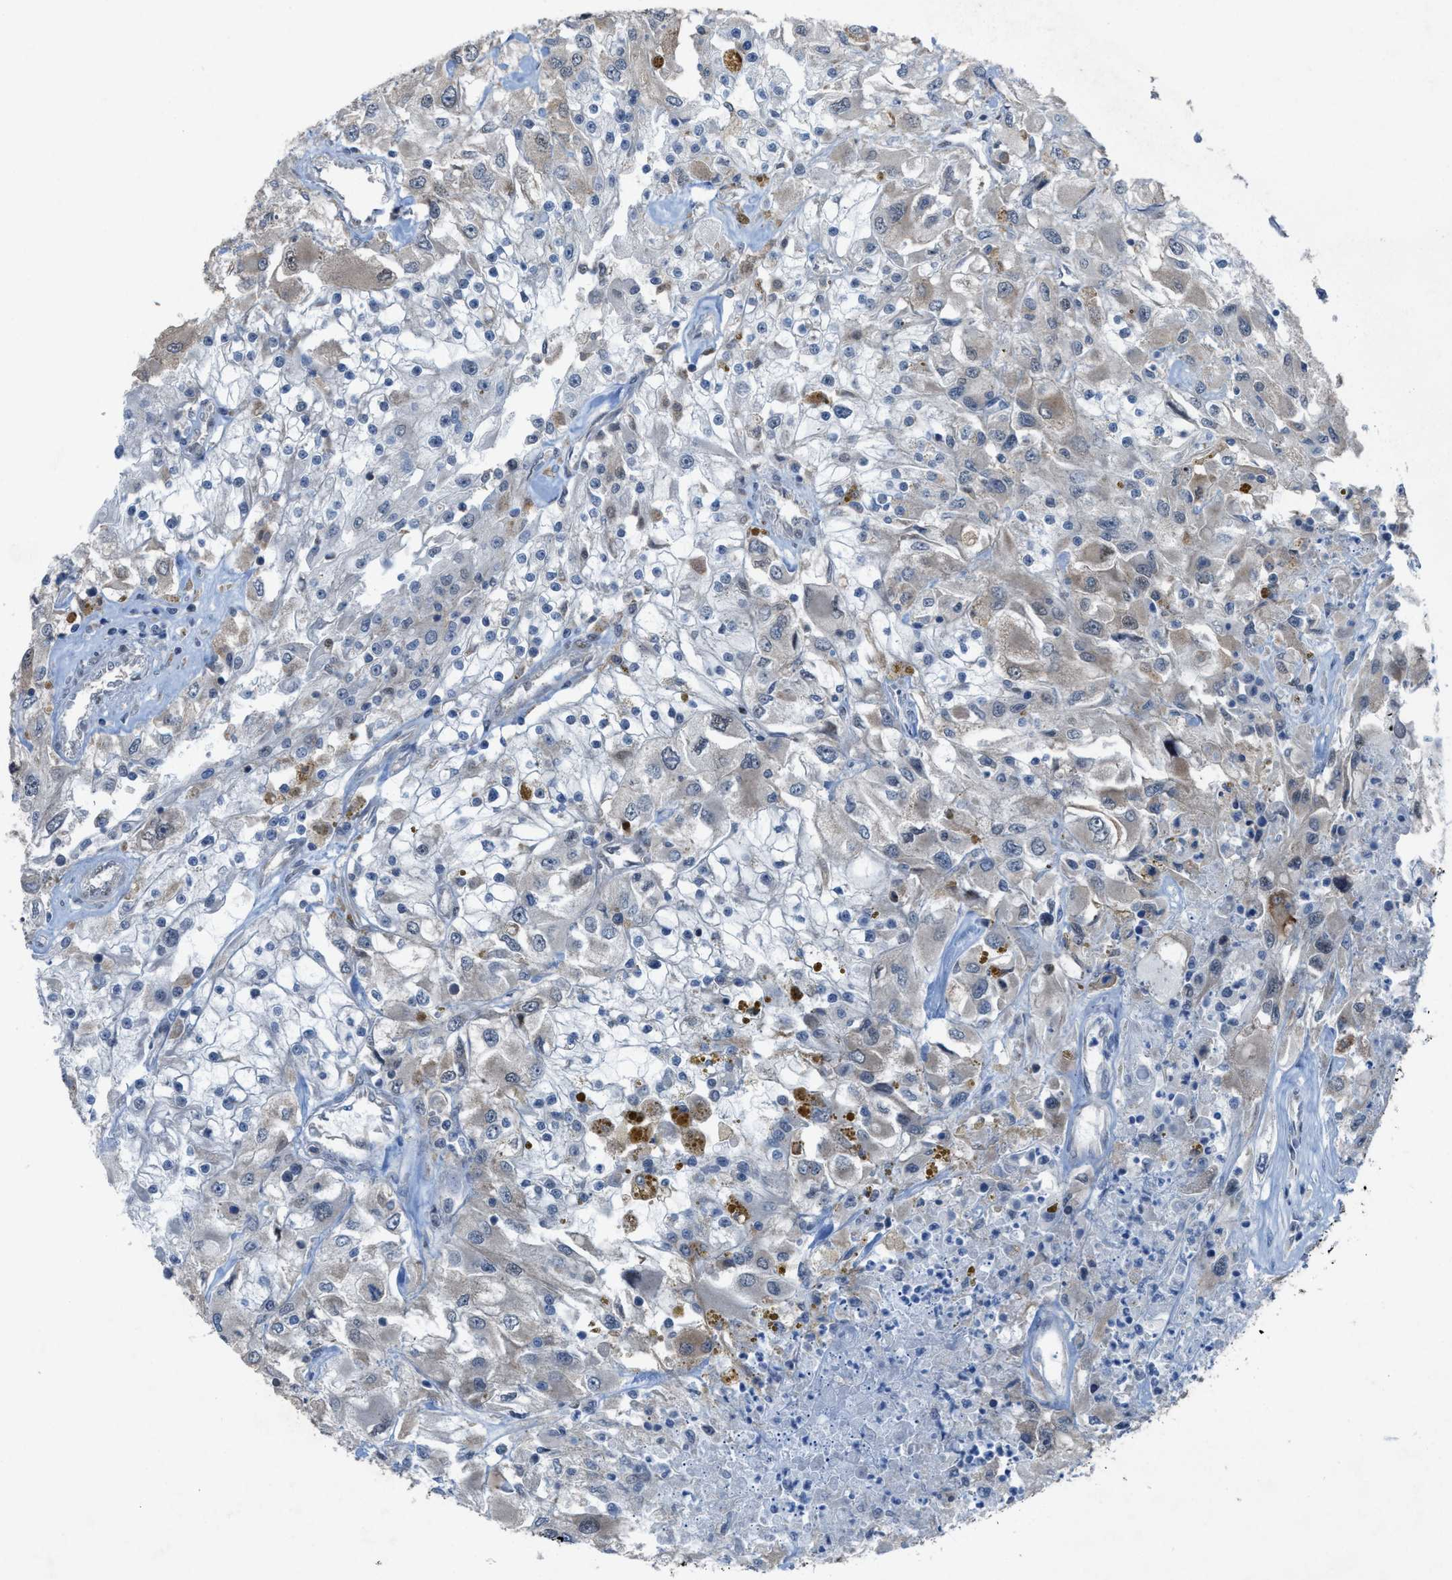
{"staining": {"intensity": "negative", "quantity": "none", "location": "none"}, "tissue": "renal cancer", "cell_type": "Tumor cells", "image_type": "cancer", "snomed": [{"axis": "morphology", "description": "Adenocarcinoma, NOS"}, {"axis": "topography", "description": "Kidney"}], "caption": "A photomicrograph of renal cancer stained for a protein reveals no brown staining in tumor cells.", "gene": "PLAA", "patient": {"sex": "female", "age": 52}}